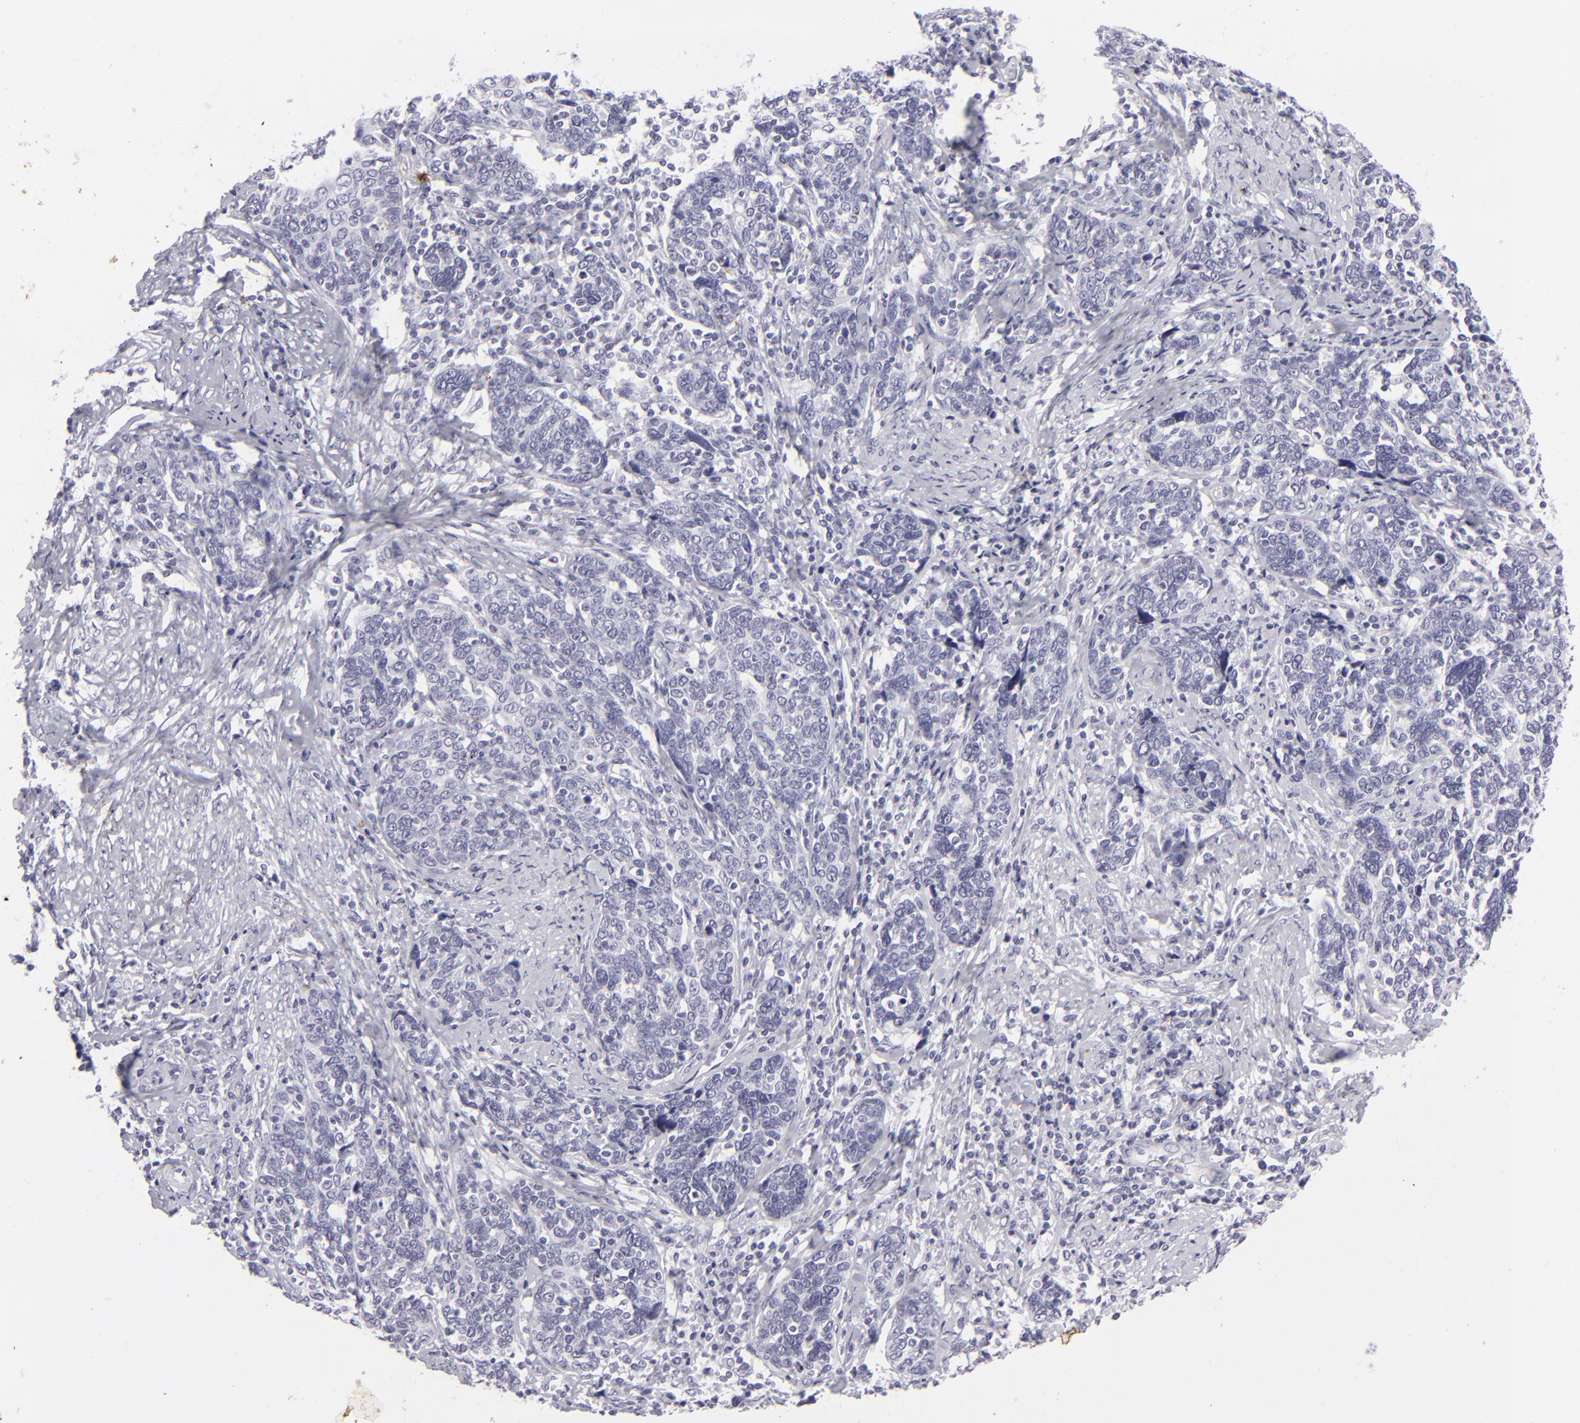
{"staining": {"intensity": "negative", "quantity": "none", "location": "none"}, "tissue": "cervical cancer", "cell_type": "Tumor cells", "image_type": "cancer", "snomed": [{"axis": "morphology", "description": "Squamous cell carcinoma, NOS"}, {"axis": "topography", "description": "Cervix"}], "caption": "Immunohistochemical staining of human cervical cancer displays no significant expression in tumor cells.", "gene": "KRT1", "patient": {"sex": "female", "age": 41}}